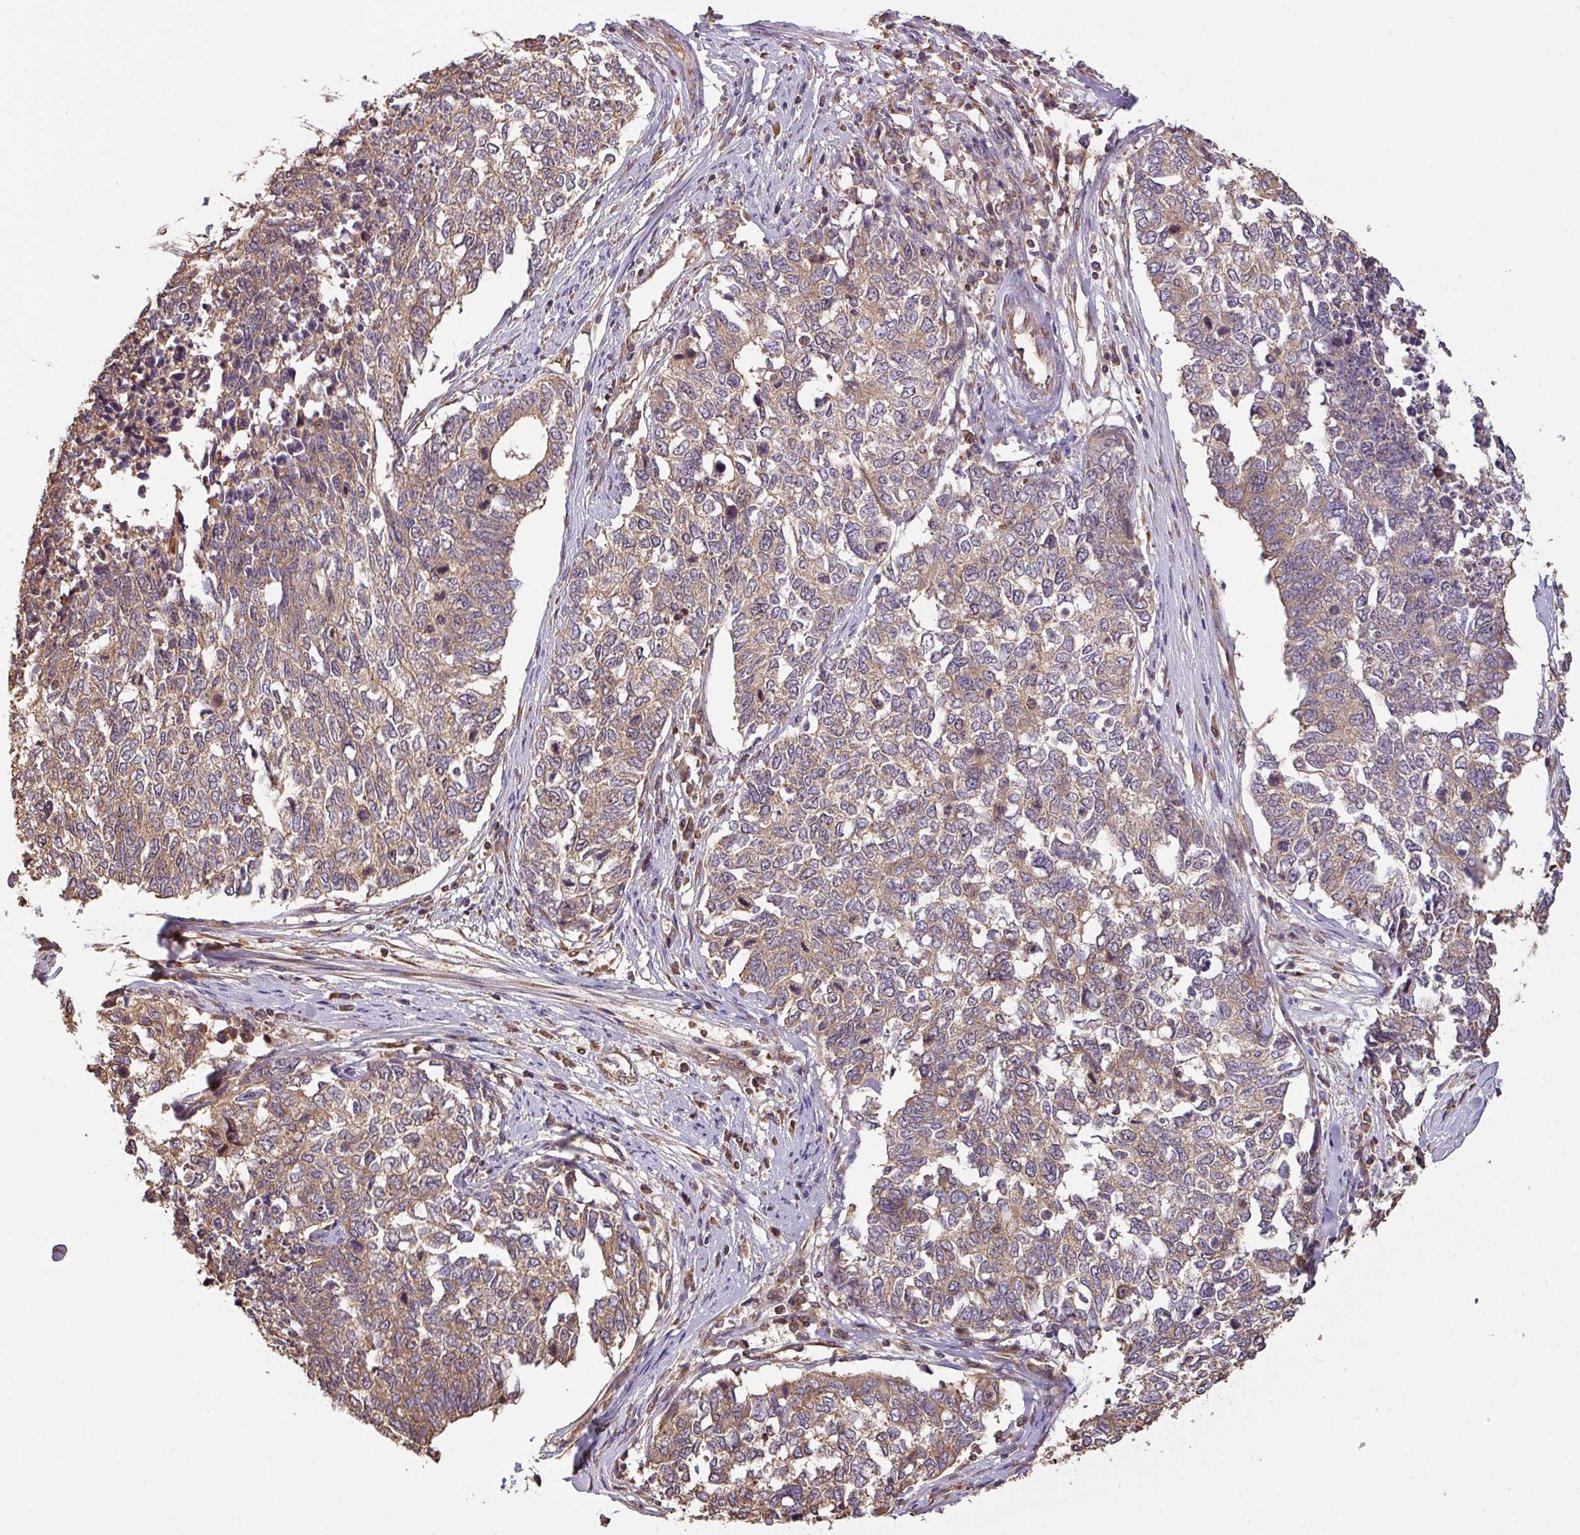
{"staining": {"intensity": "moderate", "quantity": ">75%", "location": "cytoplasmic/membranous"}, "tissue": "cervical cancer", "cell_type": "Tumor cells", "image_type": "cancer", "snomed": [{"axis": "morphology", "description": "Squamous cell carcinoma, NOS"}, {"axis": "topography", "description": "Cervix"}], "caption": "The histopathology image exhibits immunohistochemical staining of cervical cancer (squamous cell carcinoma). There is moderate cytoplasmic/membranous positivity is seen in approximately >75% of tumor cells.", "gene": "VENTX", "patient": {"sex": "female", "age": 63}}